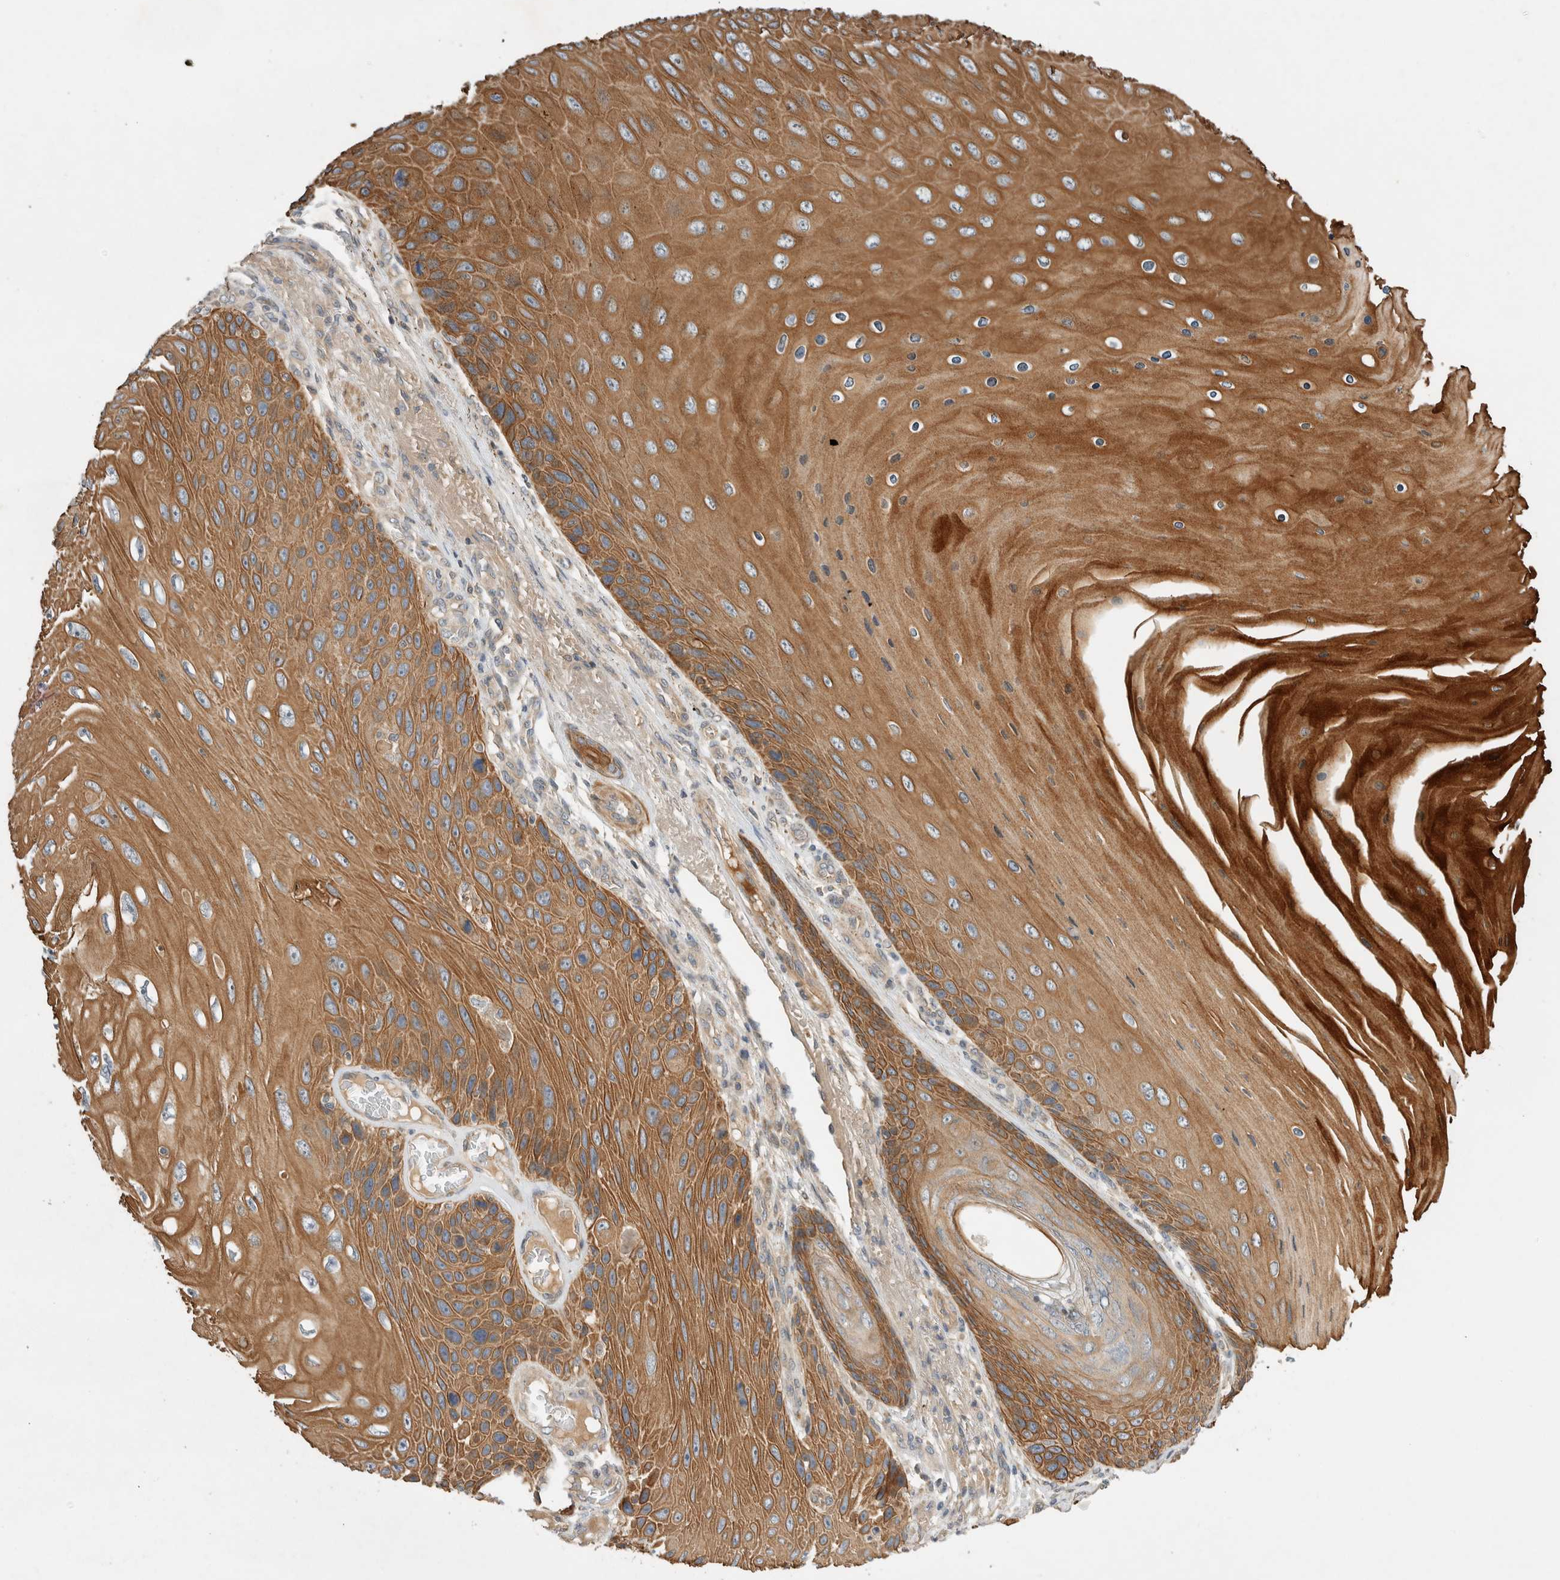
{"staining": {"intensity": "moderate", "quantity": ">75%", "location": "cytoplasmic/membranous"}, "tissue": "skin cancer", "cell_type": "Tumor cells", "image_type": "cancer", "snomed": [{"axis": "morphology", "description": "Squamous cell carcinoma, NOS"}, {"axis": "topography", "description": "Skin"}], "caption": "This is a histology image of immunohistochemistry staining of skin squamous cell carcinoma, which shows moderate staining in the cytoplasmic/membranous of tumor cells.", "gene": "ARMC9", "patient": {"sex": "female", "age": 88}}